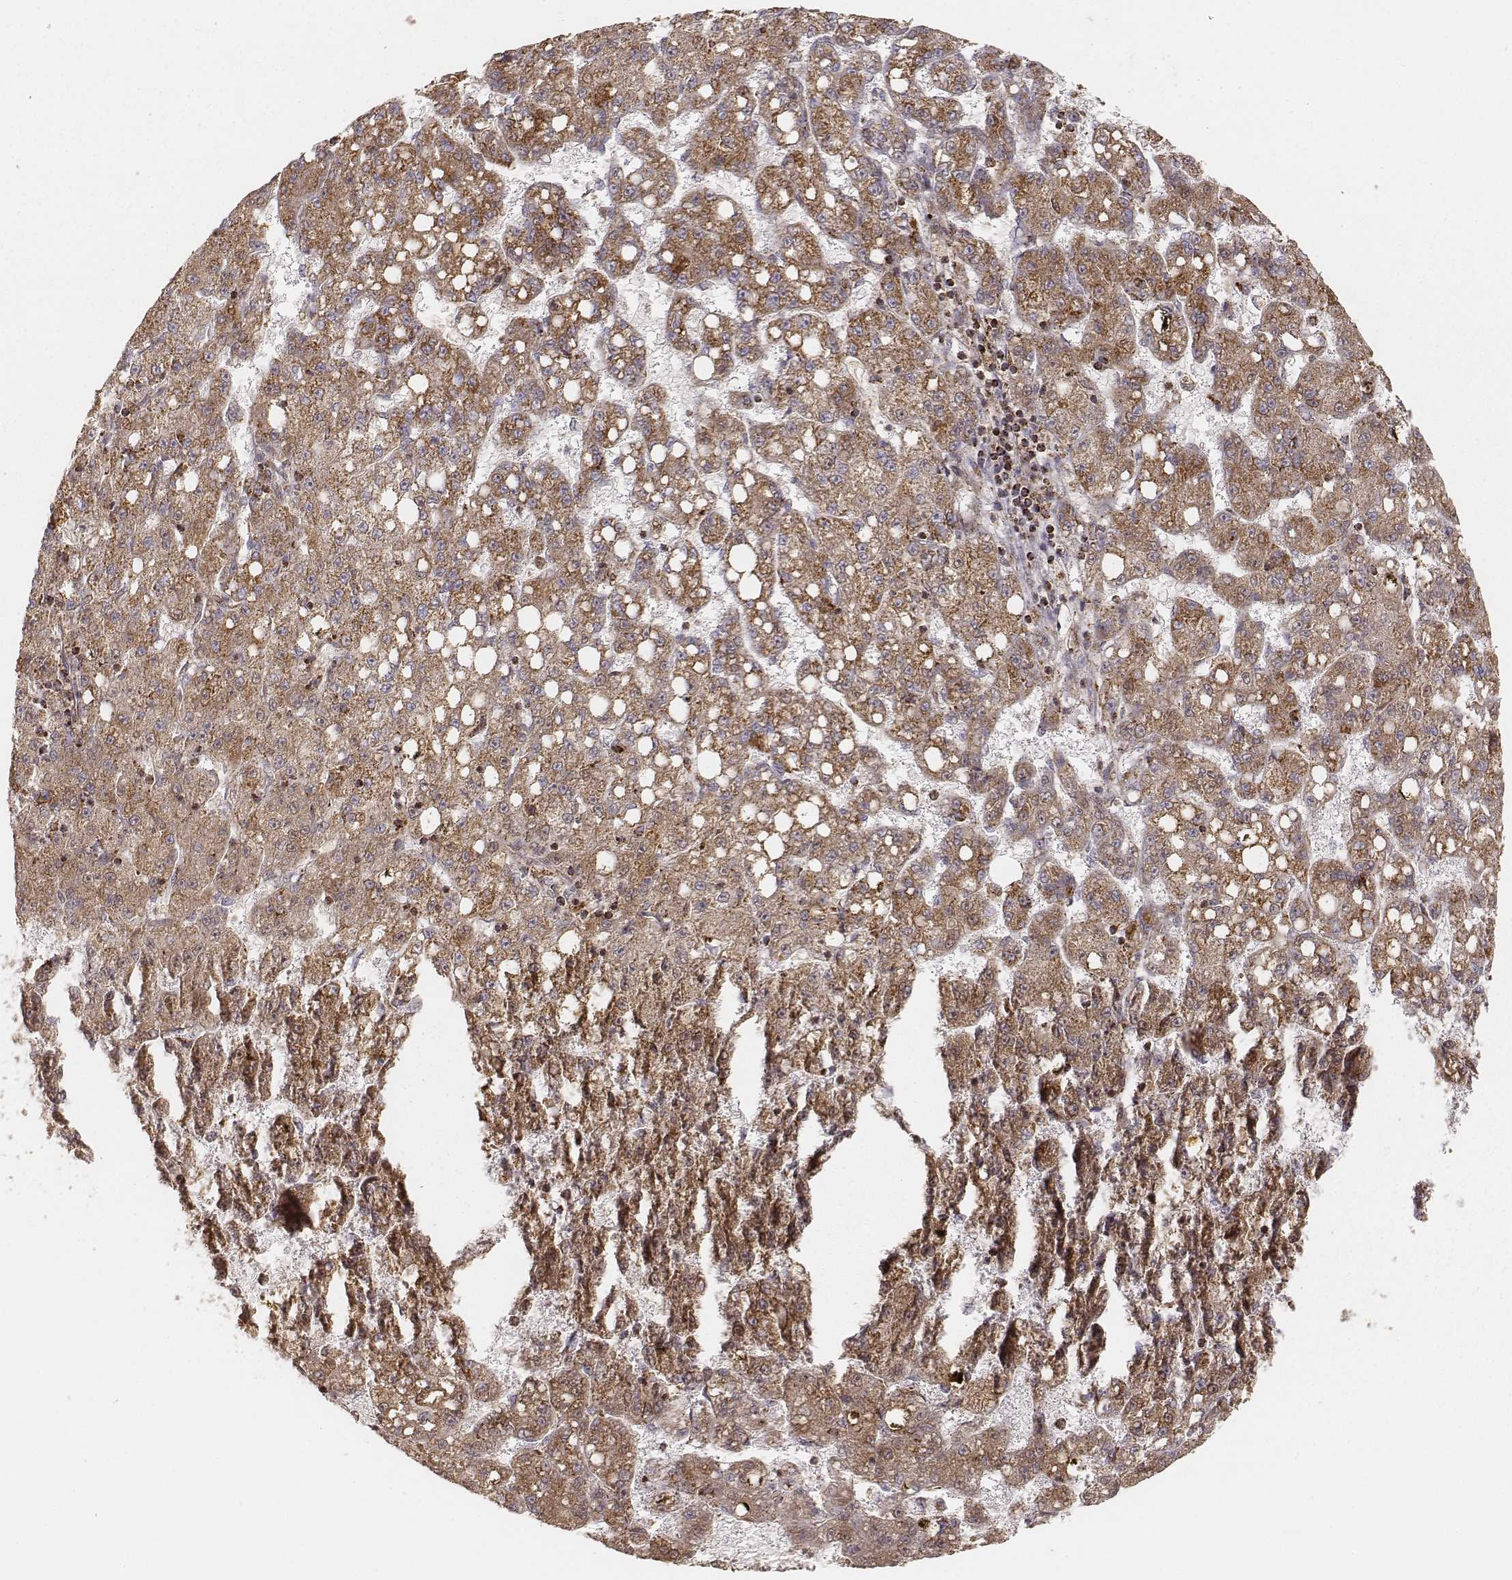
{"staining": {"intensity": "moderate", "quantity": ">75%", "location": "cytoplasmic/membranous"}, "tissue": "liver cancer", "cell_type": "Tumor cells", "image_type": "cancer", "snomed": [{"axis": "morphology", "description": "Carcinoma, Hepatocellular, NOS"}, {"axis": "topography", "description": "Liver"}], "caption": "The histopathology image shows staining of liver hepatocellular carcinoma, revealing moderate cytoplasmic/membranous protein positivity (brown color) within tumor cells. (brown staining indicates protein expression, while blue staining denotes nuclei).", "gene": "CS", "patient": {"sex": "female", "age": 65}}